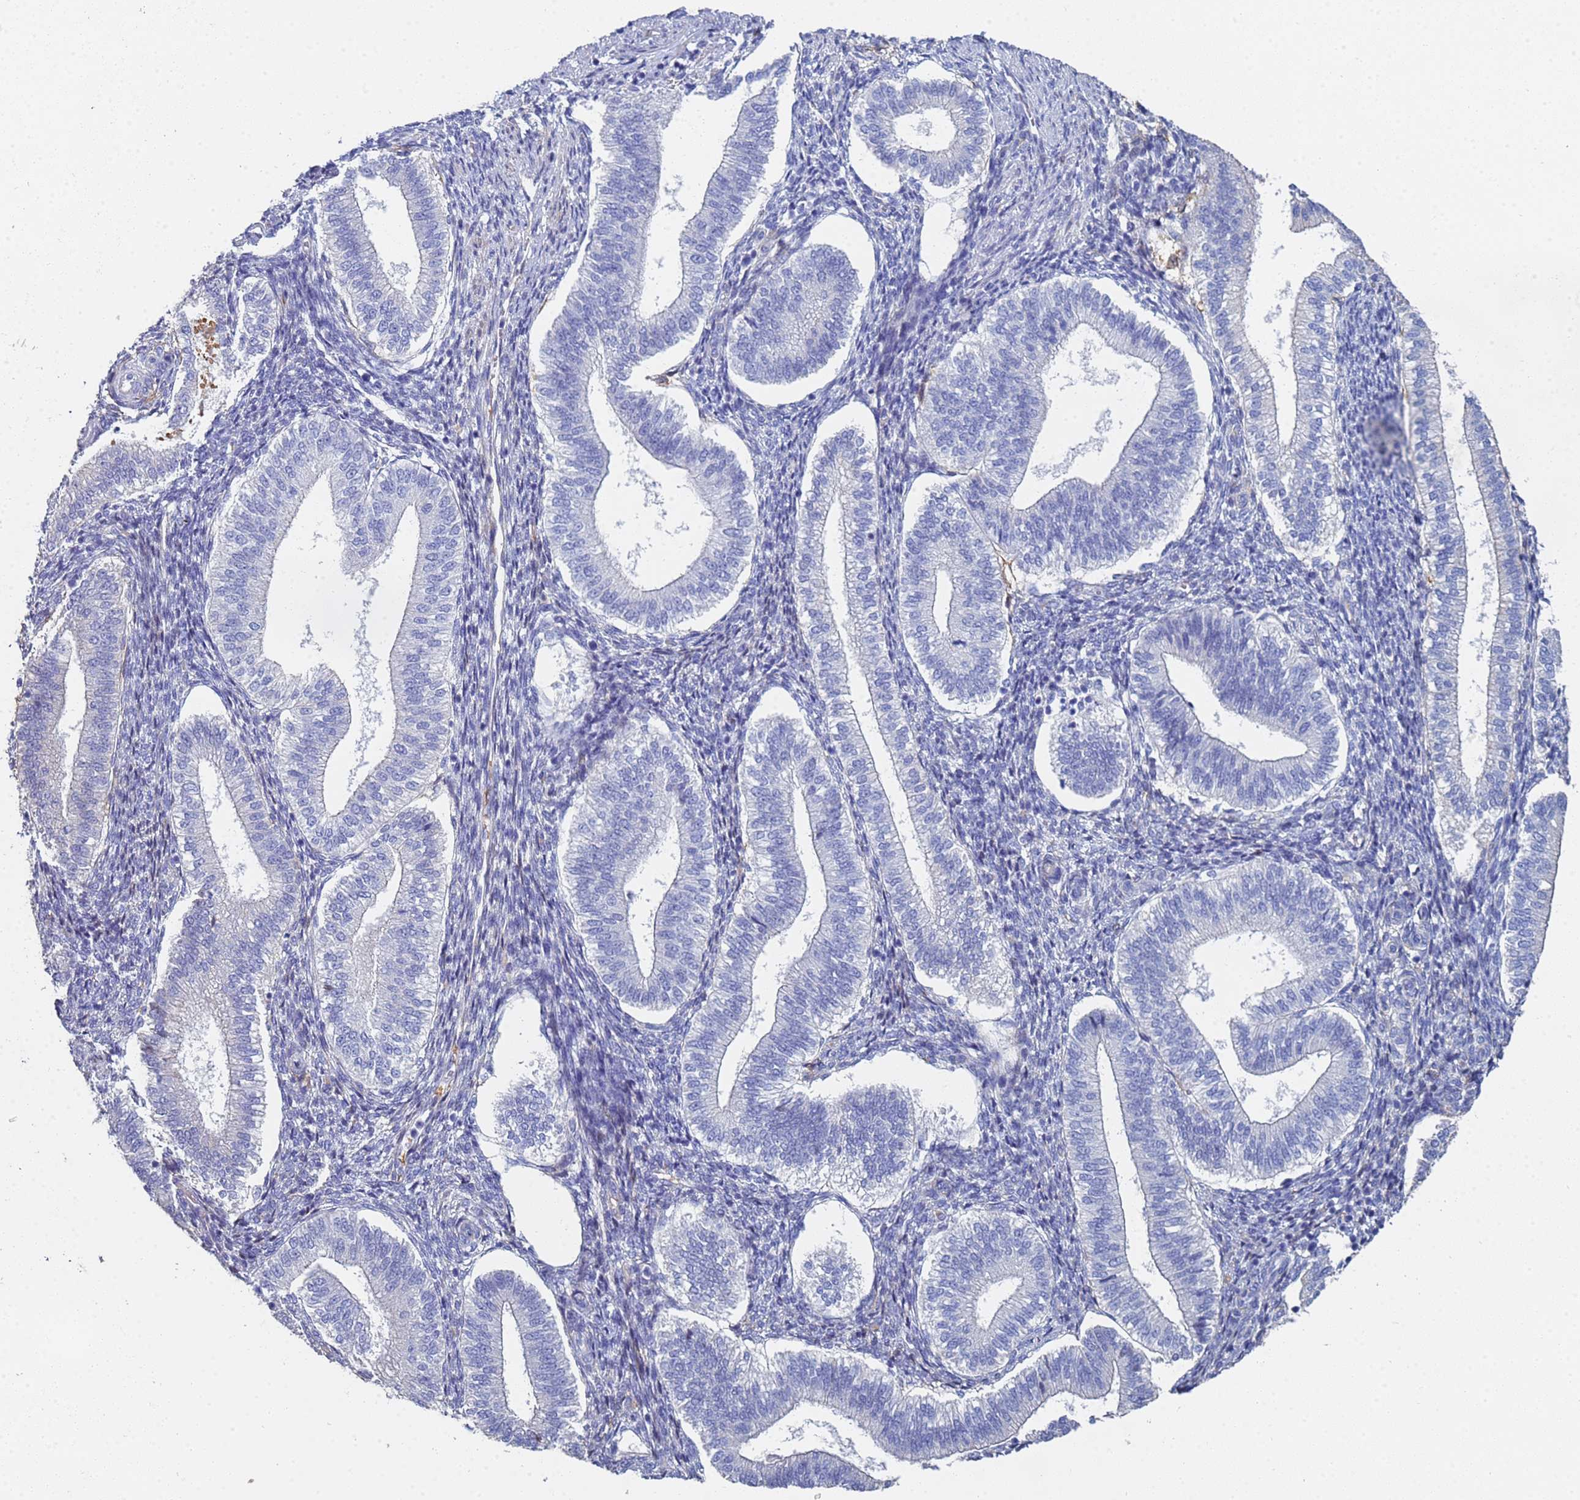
{"staining": {"intensity": "weak", "quantity": "<25%", "location": "cytoplasmic/membranous"}, "tissue": "endometrium", "cell_type": "Cells in endometrial stroma", "image_type": "normal", "snomed": [{"axis": "morphology", "description": "Normal tissue, NOS"}, {"axis": "topography", "description": "Endometrium"}], "caption": "Image shows no protein staining in cells in endometrial stroma of benign endometrium.", "gene": "ABCA8", "patient": {"sex": "female", "age": 25}}